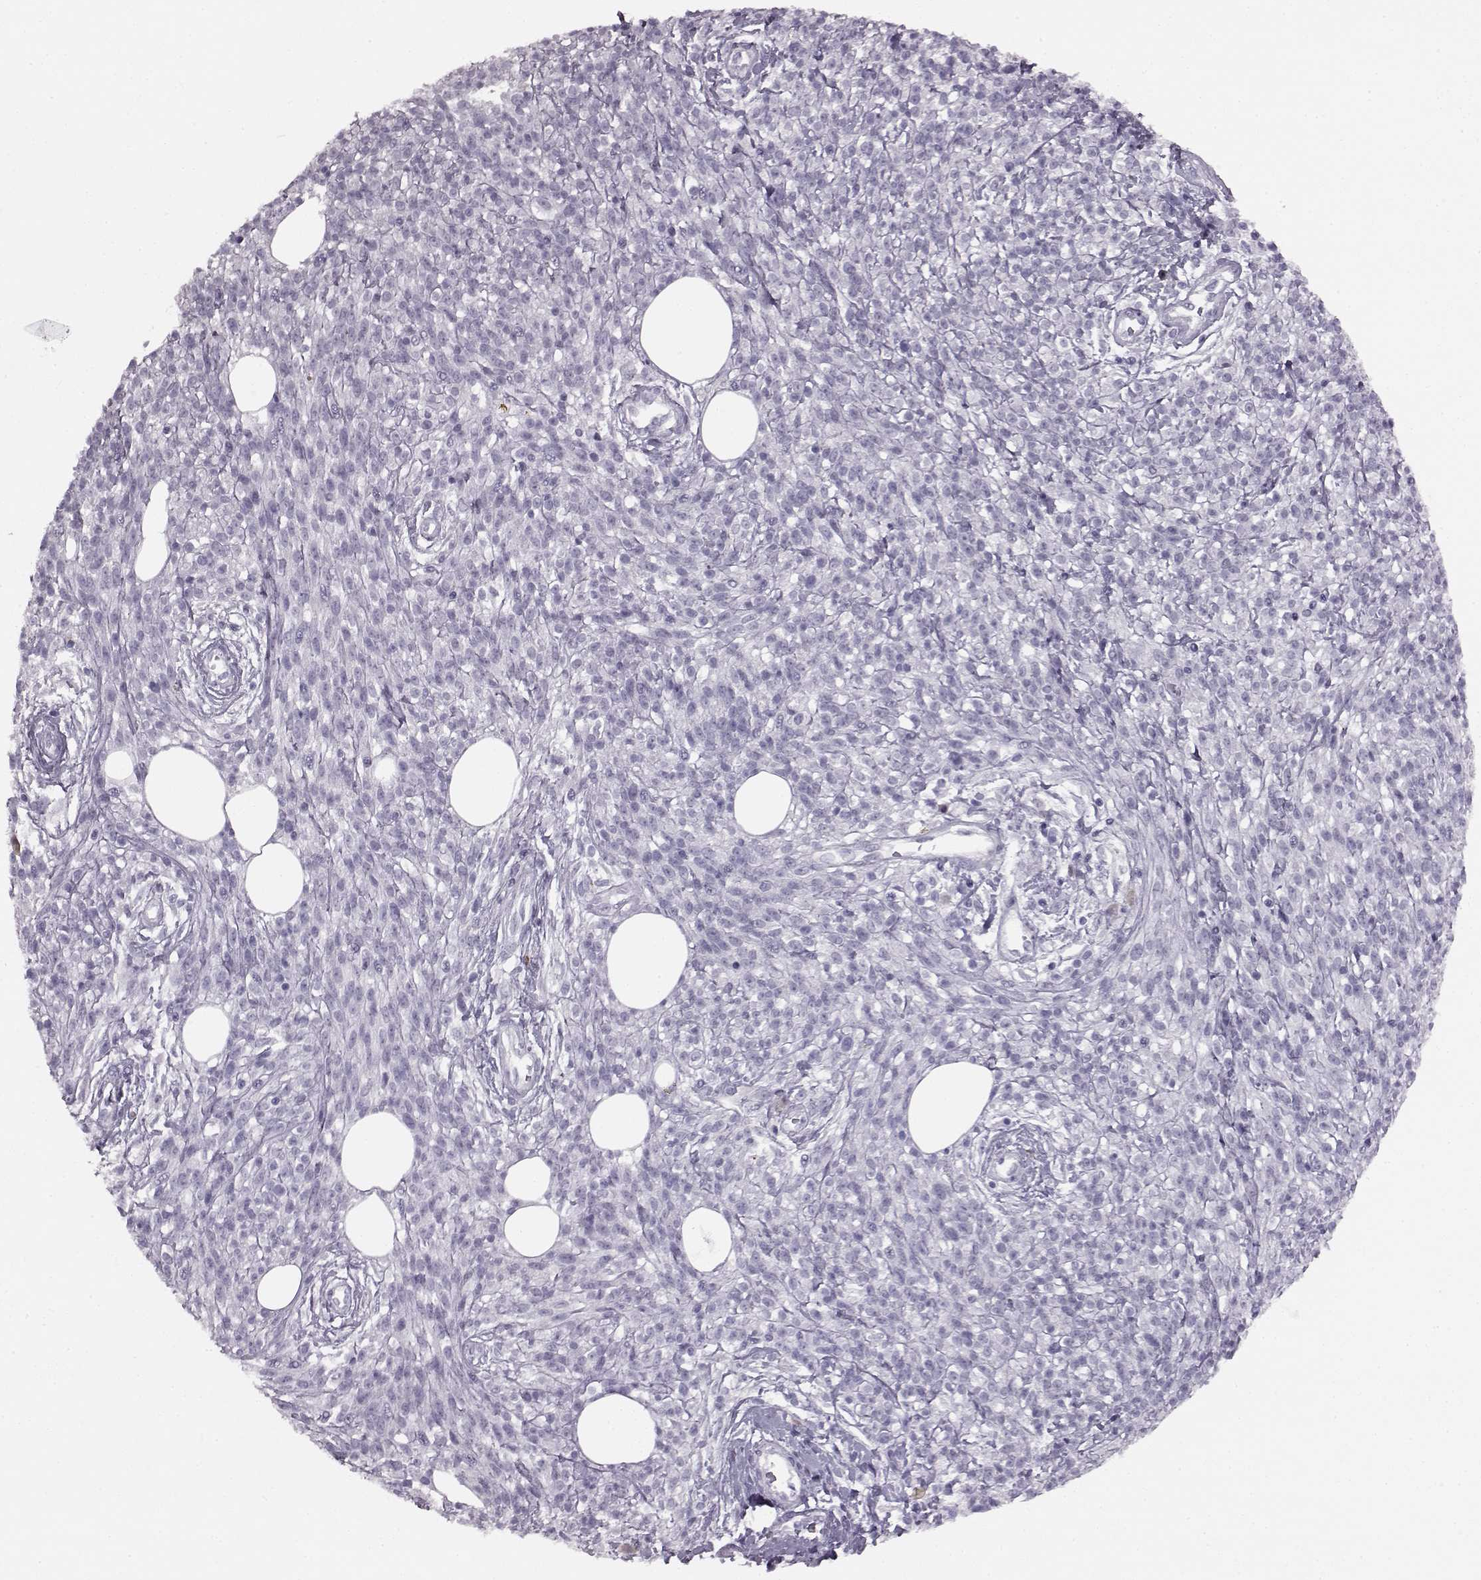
{"staining": {"intensity": "negative", "quantity": "none", "location": "none"}, "tissue": "melanoma", "cell_type": "Tumor cells", "image_type": "cancer", "snomed": [{"axis": "morphology", "description": "Malignant melanoma, NOS"}, {"axis": "topography", "description": "Skin"}, {"axis": "topography", "description": "Skin of trunk"}], "caption": "IHC of human malignant melanoma reveals no expression in tumor cells.", "gene": "JSRP1", "patient": {"sex": "male", "age": 74}}